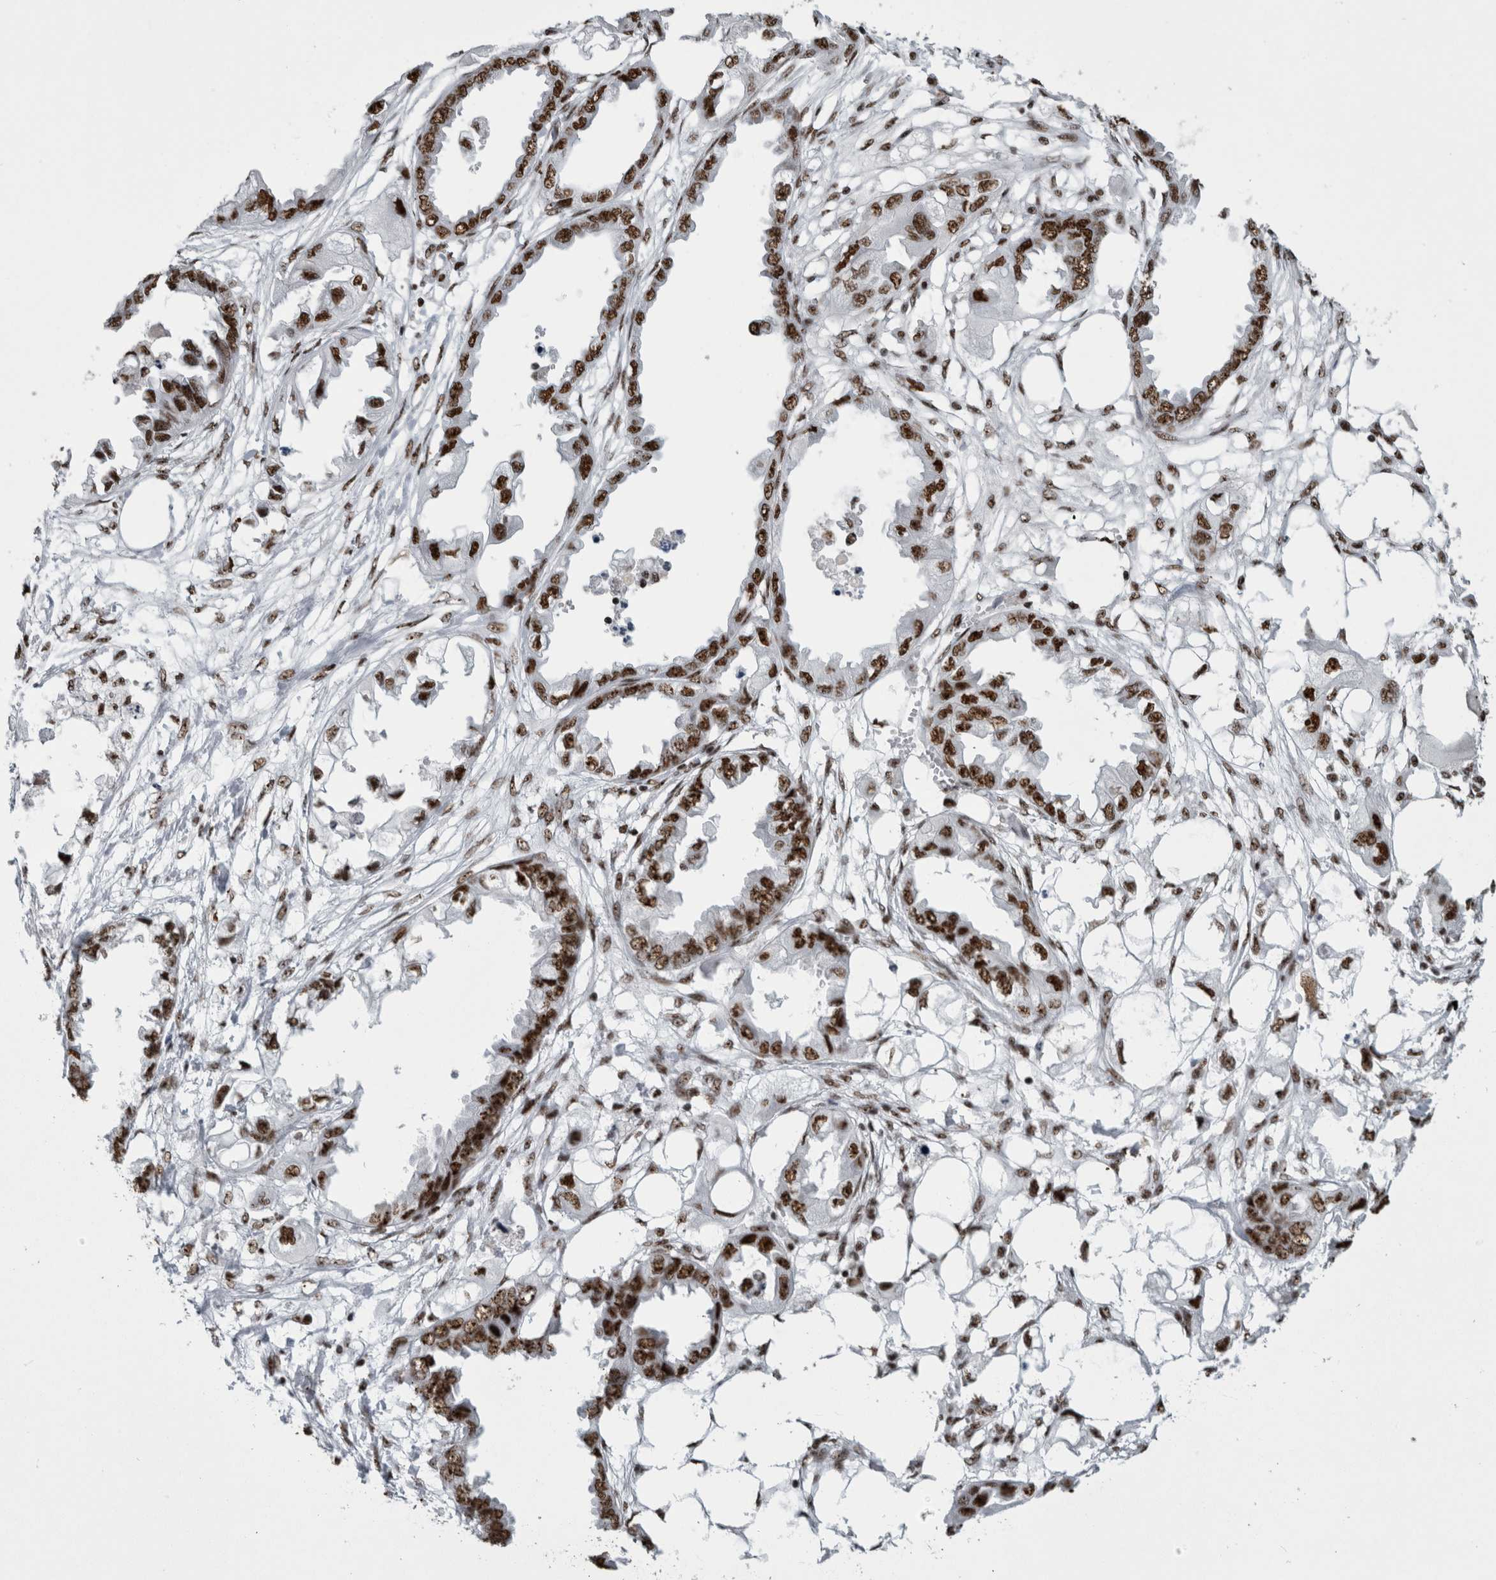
{"staining": {"intensity": "strong", "quantity": ">75%", "location": "nuclear"}, "tissue": "endometrial cancer", "cell_type": "Tumor cells", "image_type": "cancer", "snomed": [{"axis": "morphology", "description": "Adenocarcinoma, NOS"}, {"axis": "morphology", "description": "Adenocarcinoma, metastatic, NOS"}, {"axis": "topography", "description": "Adipose tissue"}, {"axis": "topography", "description": "Endometrium"}], "caption": "Endometrial cancer (metastatic adenocarcinoma) was stained to show a protein in brown. There is high levels of strong nuclear expression in about >75% of tumor cells.", "gene": "NCL", "patient": {"sex": "female", "age": 67}}